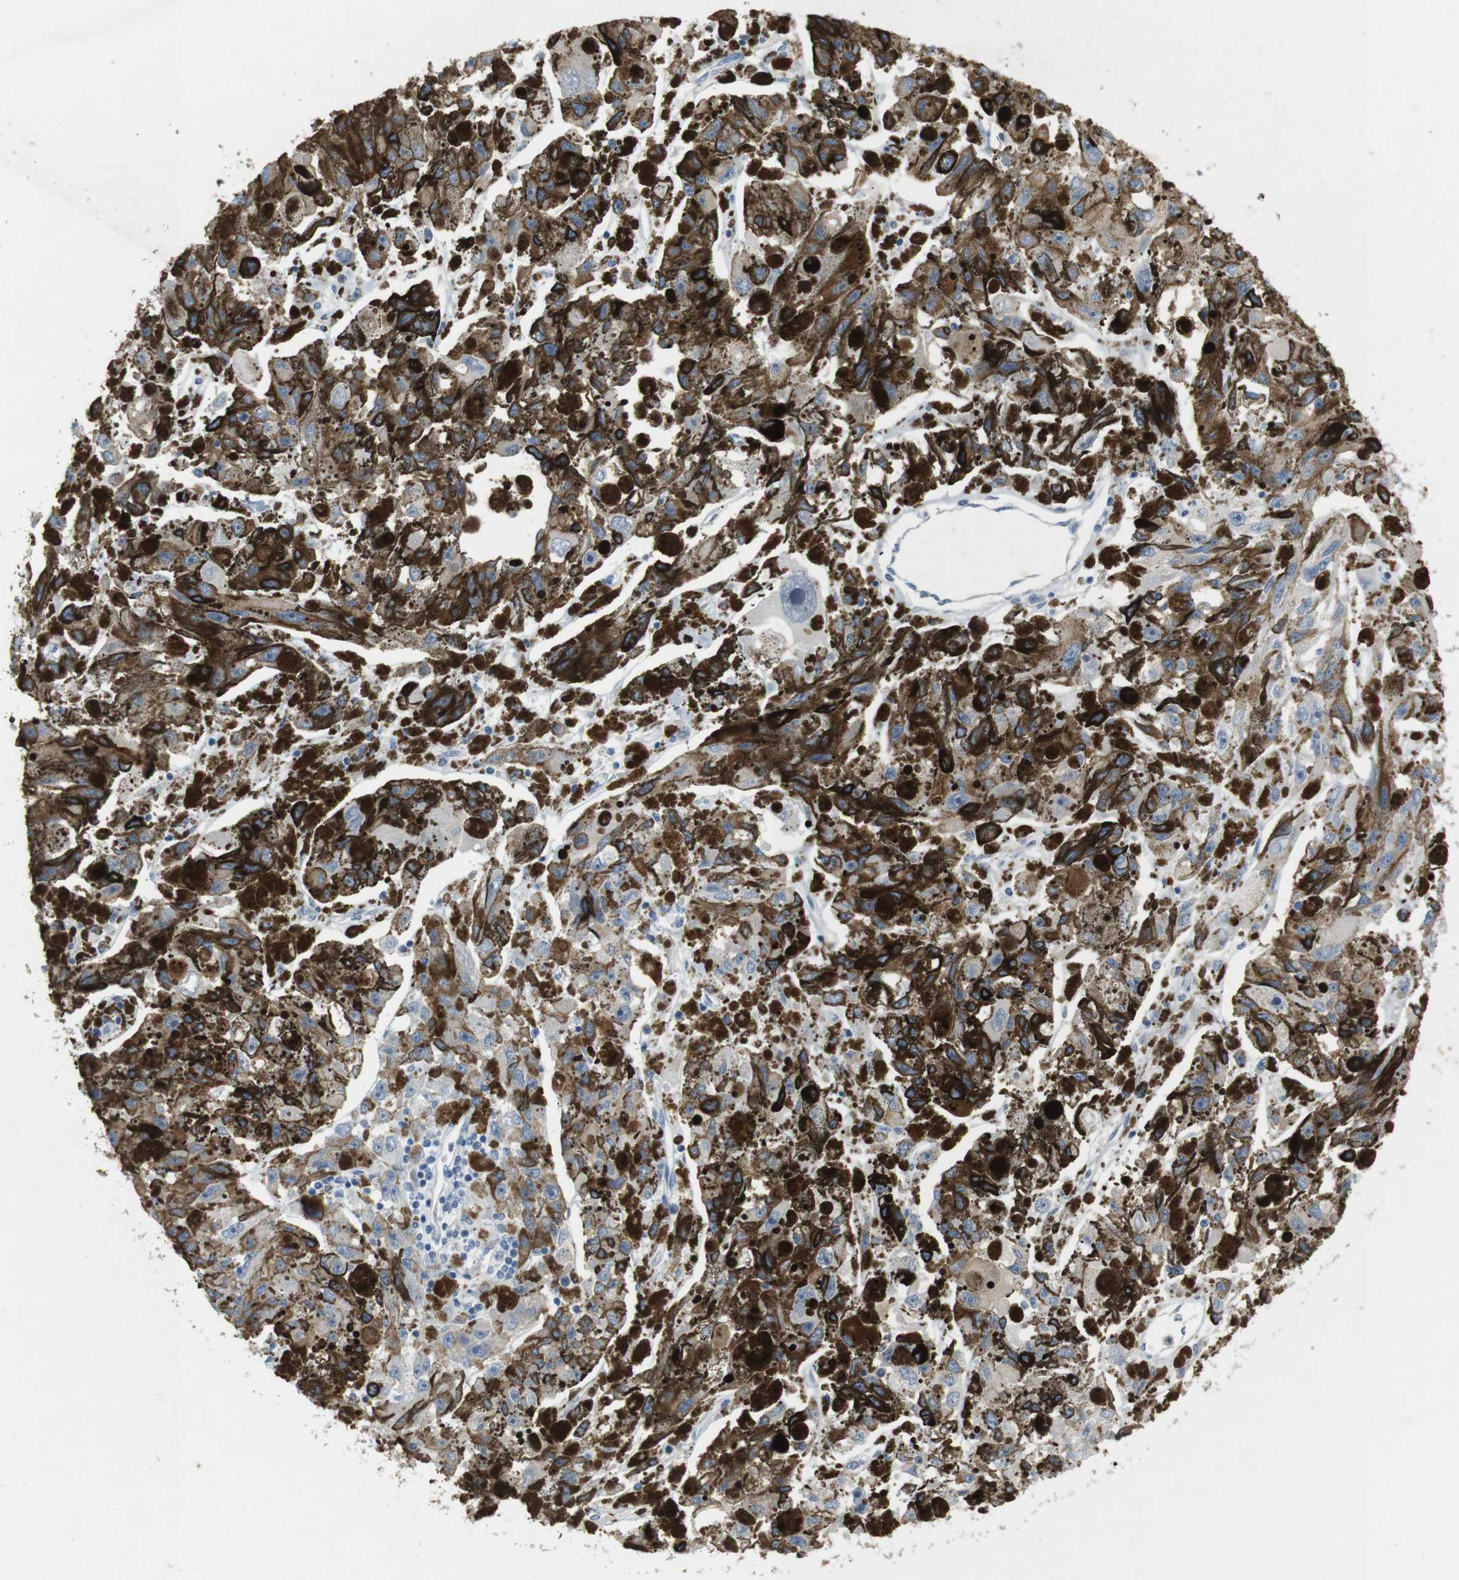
{"staining": {"intensity": "negative", "quantity": "none", "location": "none"}, "tissue": "melanoma", "cell_type": "Tumor cells", "image_type": "cancer", "snomed": [{"axis": "morphology", "description": "Malignant melanoma, NOS"}, {"axis": "topography", "description": "Skin"}], "caption": "High power microscopy image of an IHC image of malignant melanoma, revealing no significant positivity in tumor cells.", "gene": "SALL4", "patient": {"sex": "female", "age": 104}}